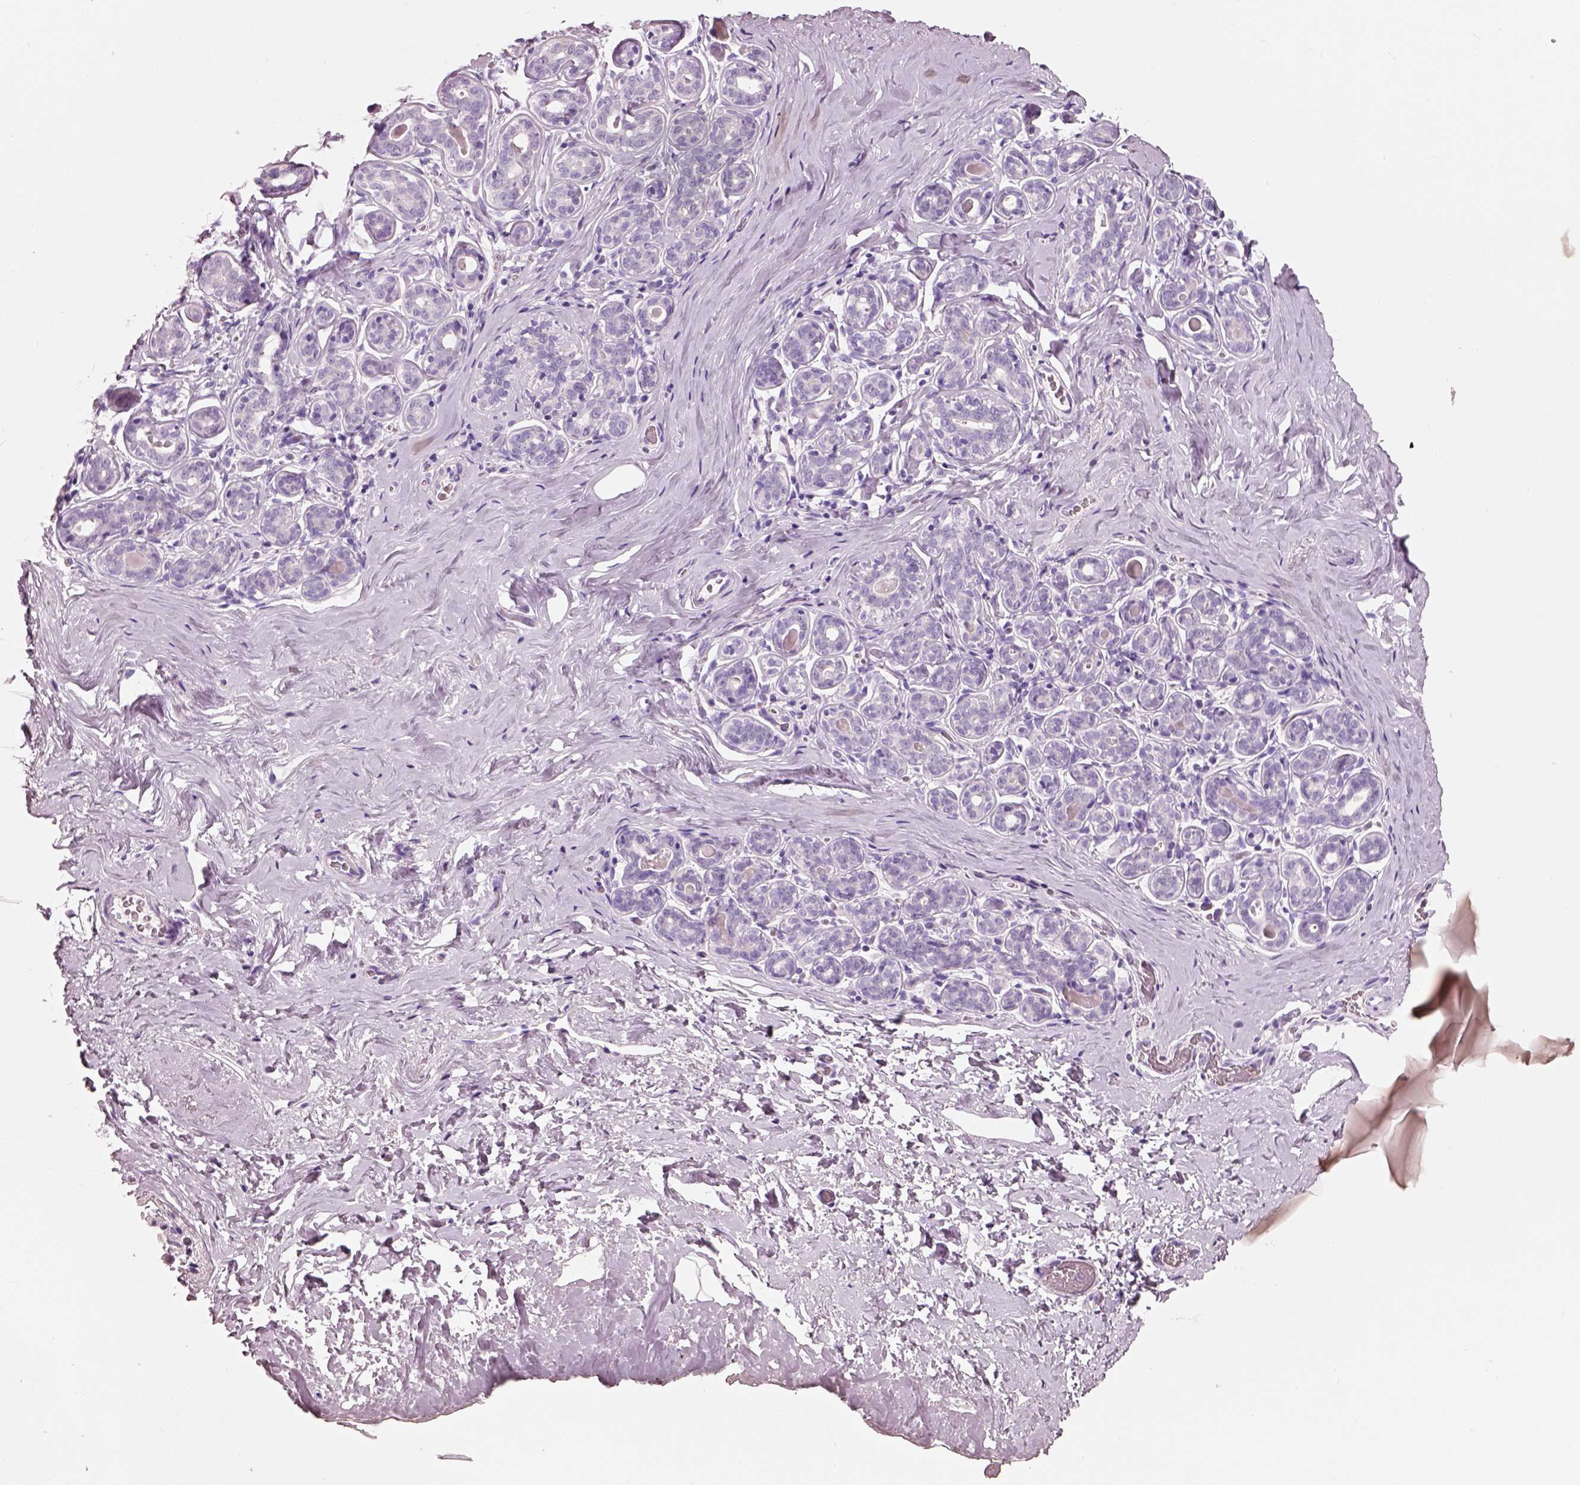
{"staining": {"intensity": "negative", "quantity": "none", "location": "none"}, "tissue": "breast", "cell_type": "Adipocytes", "image_type": "normal", "snomed": [{"axis": "morphology", "description": "Normal tissue, NOS"}, {"axis": "topography", "description": "Skin"}, {"axis": "topography", "description": "Breast"}], "caption": "Immunohistochemical staining of benign breast shows no significant expression in adipocytes.", "gene": "PNOC", "patient": {"sex": "female", "age": 43}}